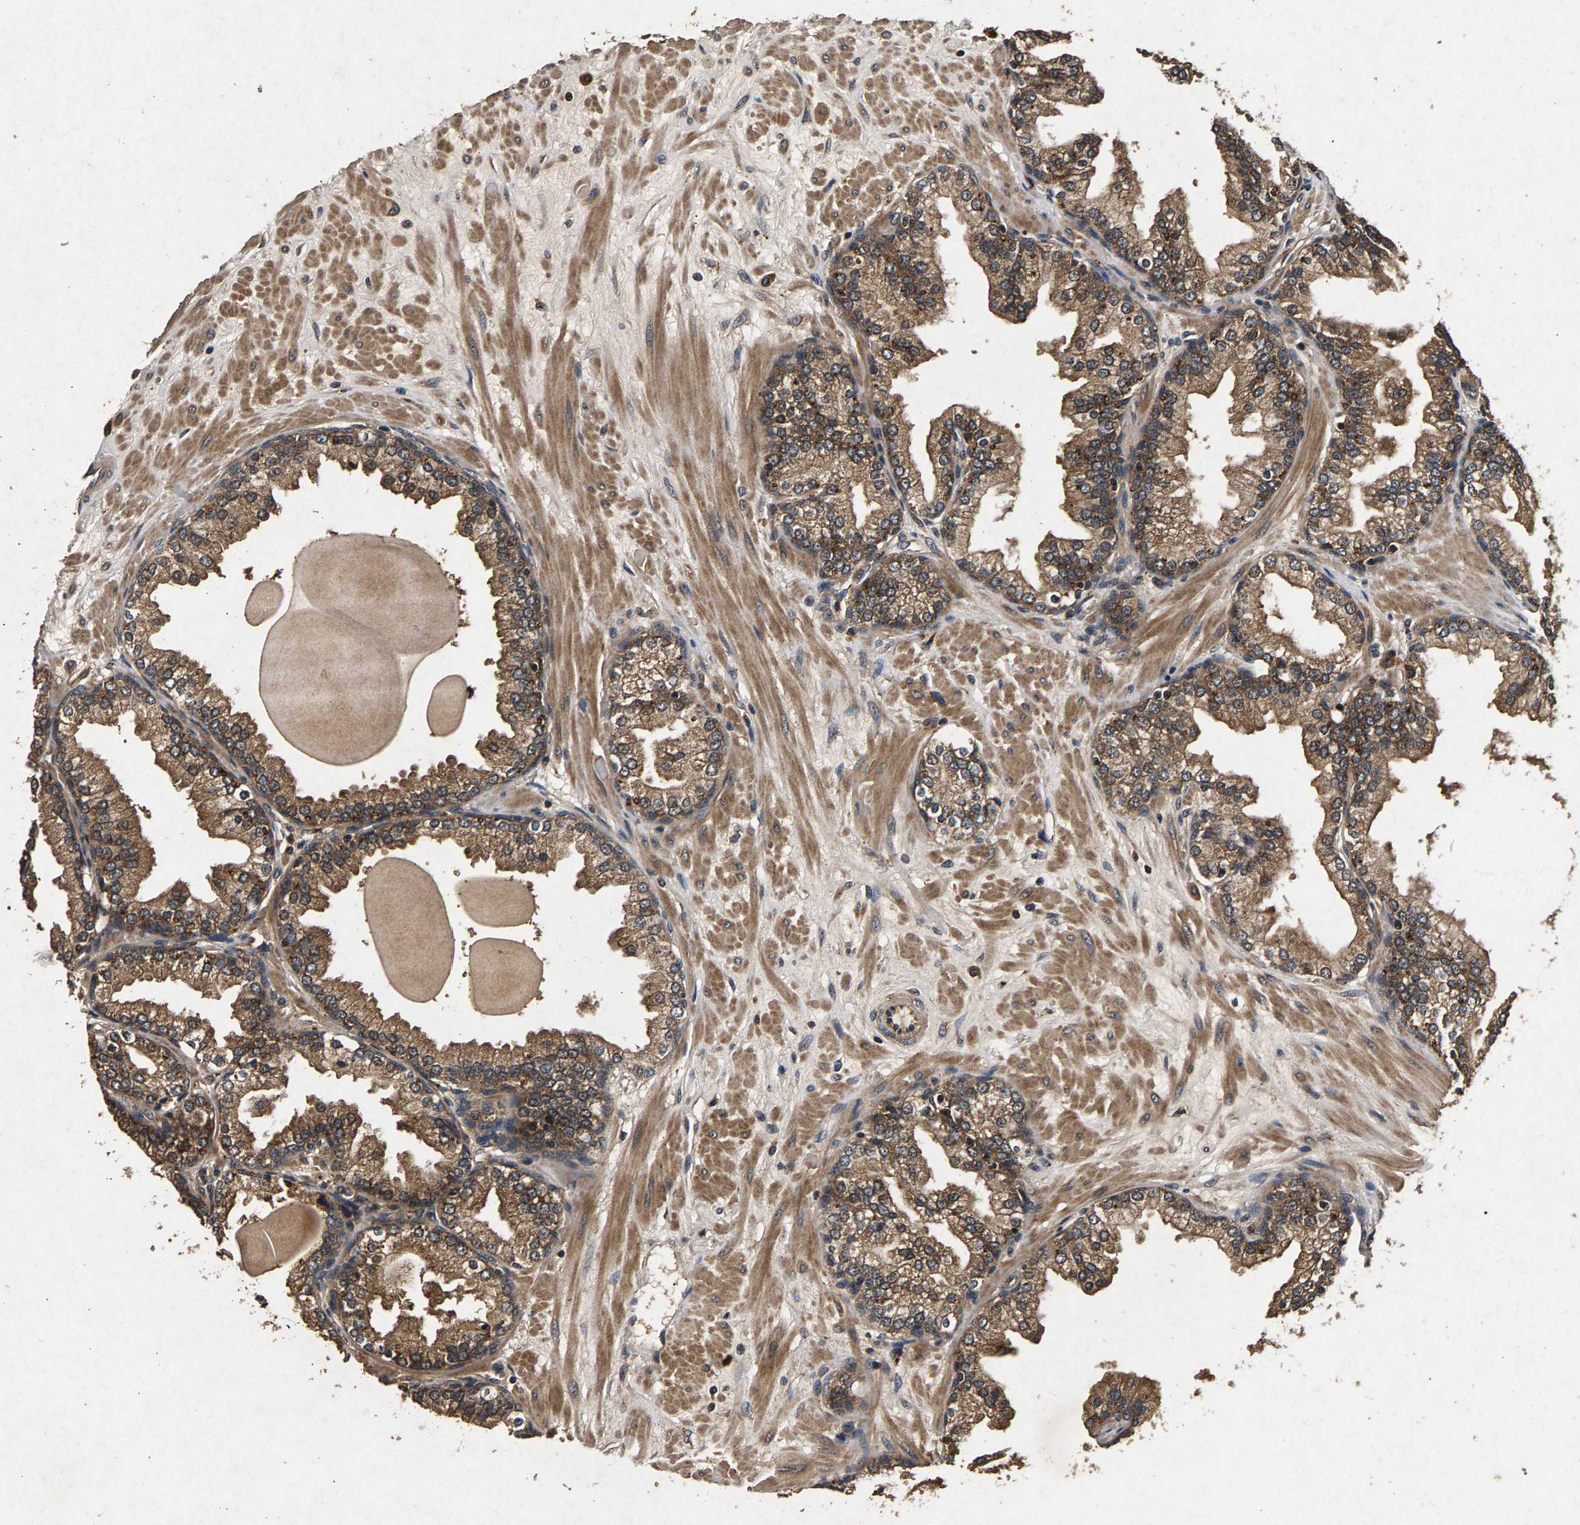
{"staining": {"intensity": "strong", "quantity": ">75%", "location": "cytoplasmic/membranous"}, "tissue": "prostate", "cell_type": "Glandular cells", "image_type": "normal", "snomed": [{"axis": "morphology", "description": "Normal tissue, NOS"}, {"axis": "topography", "description": "Prostate"}], "caption": "Approximately >75% of glandular cells in unremarkable prostate exhibit strong cytoplasmic/membranous protein staining as visualized by brown immunohistochemical staining.", "gene": "PPP1CC", "patient": {"sex": "male", "age": 51}}